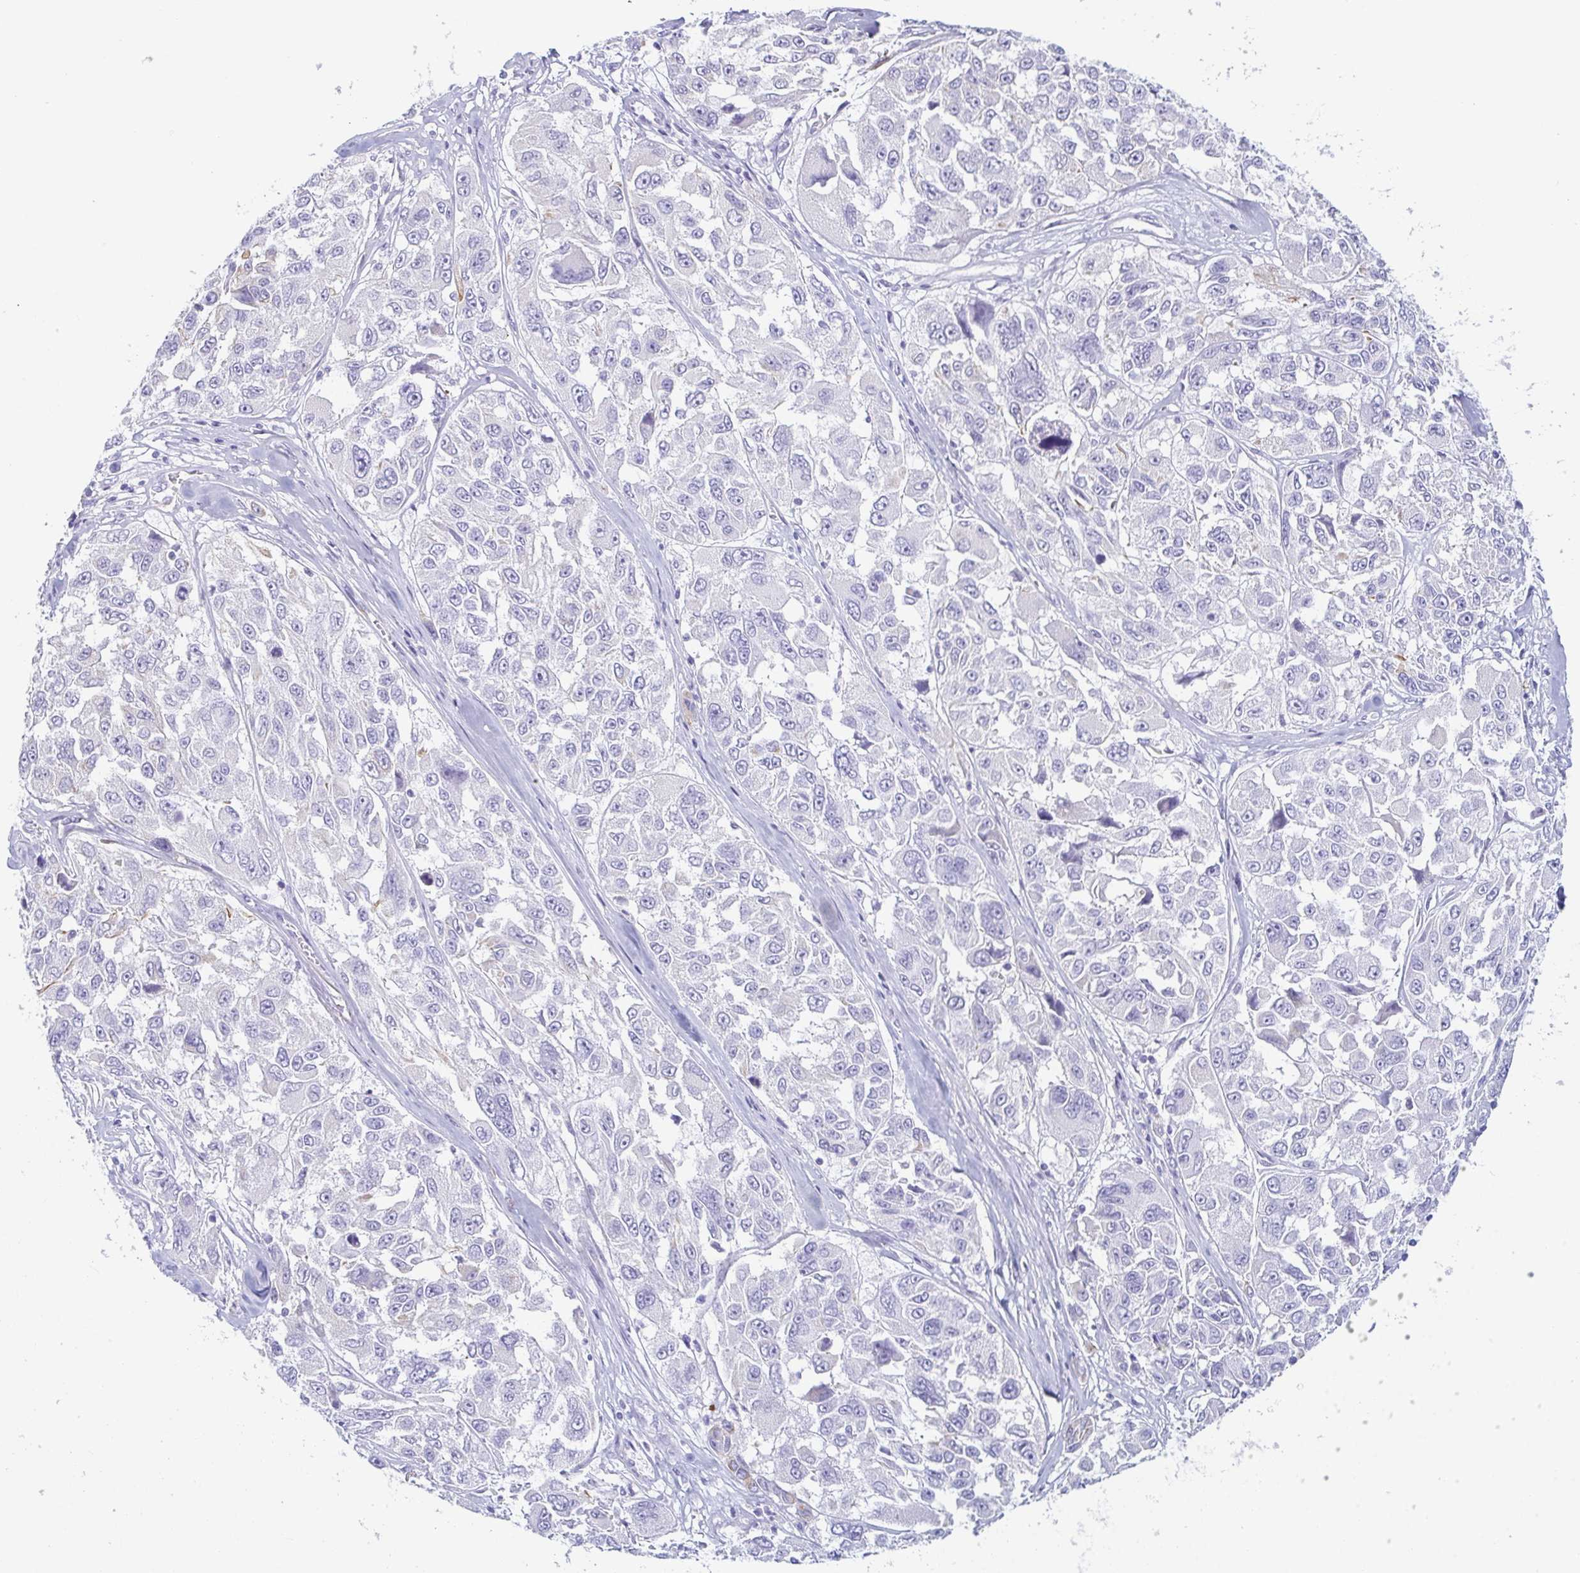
{"staining": {"intensity": "weak", "quantity": "<25%", "location": "cytoplasmic/membranous"}, "tissue": "melanoma", "cell_type": "Tumor cells", "image_type": "cancer", "snomed": [{"axis": "morphology", "description": "Malignant melanoma, NOS"}, {"axis": "topography", "description": "Skin"}], "caption": "Tumor cells are negative for brown protein staining in malignant melanoma.", "gene": "PRR27", "patient": {"sex": "female", "age": 66}}